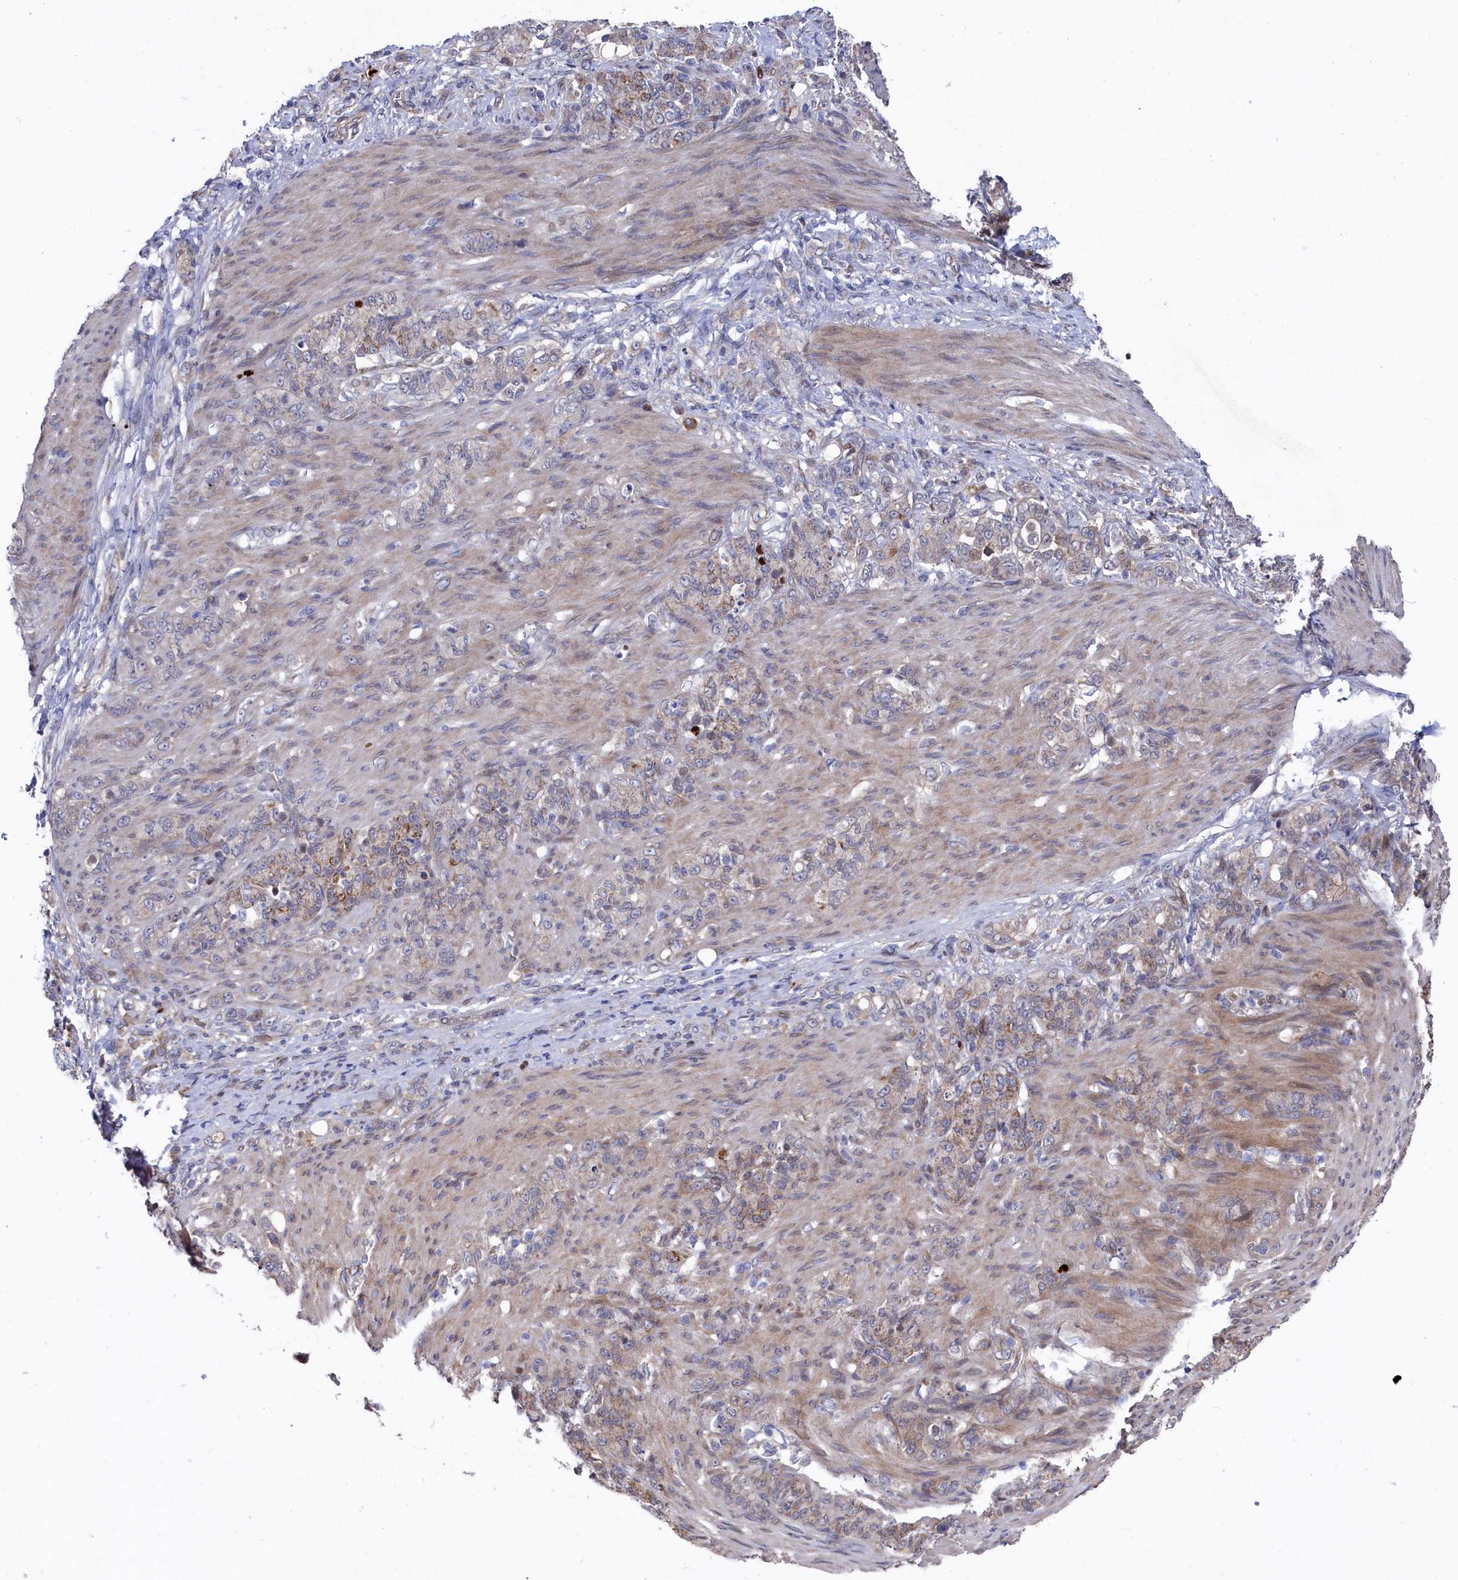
{"staining": {"intensity": "weak", "quantity": "25%-75%", "location": "cytoplasmic/membranous"}, "tissue": "stomach cancer", "cell_type": "Tumor cells", "image_type": "cancer", "snomed": [{"axis": "morphology", "description": "Adenocarcinoma, NOS"}, {"axis": "topography", "description": "Stomach"}], "caption": "Immunohistochemical staining of human adenocarcinoma (stomach) demonstrates low levels of weak cytoplasmic/membranous protein positivity in approximately 25%-75% of tumor cells.", "gene": "ZNF891", "patient": {"sex": "female", "age": 79}}